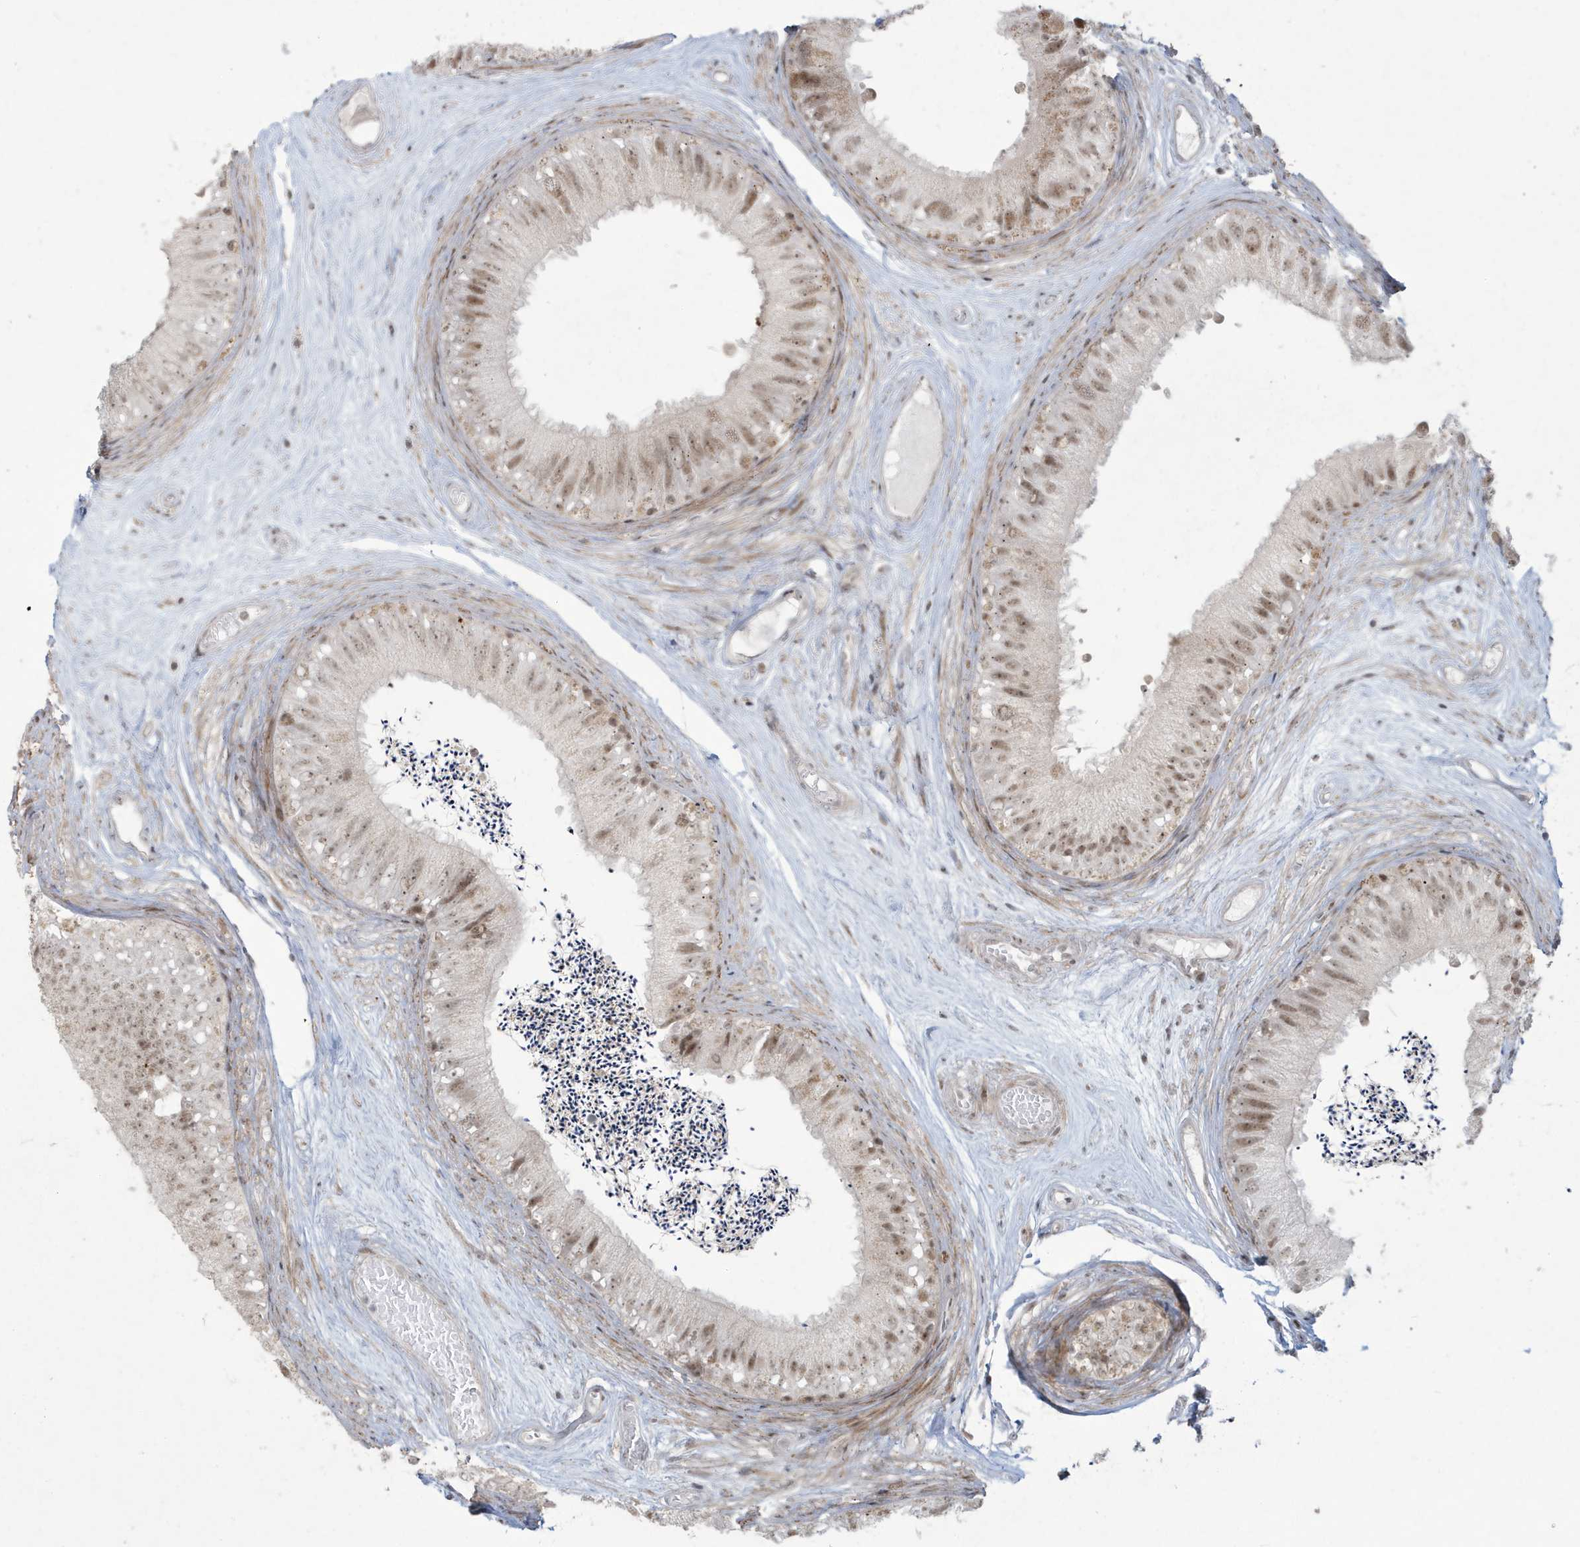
{"staining": {"intensity": "moderate", "quantity": ">75%", "location": "nuclear"}, "tissue": "epididymis", "cell_type": "Glandular cells", "image_type": "normal", "snomed": [{"axis": "morphology", "description": "Normal tissue, NOS"}, {"axis": "topography", "description": "Epididymis"}], "caption": "The photomicrograph exhibits immunohistochemical staining of normal epididymis. There is moderate nuclear expression is identified in approximately >75% of glandular cells.", "gene": "C1orf52", "patient": {"sex": "male", "age": 77}}